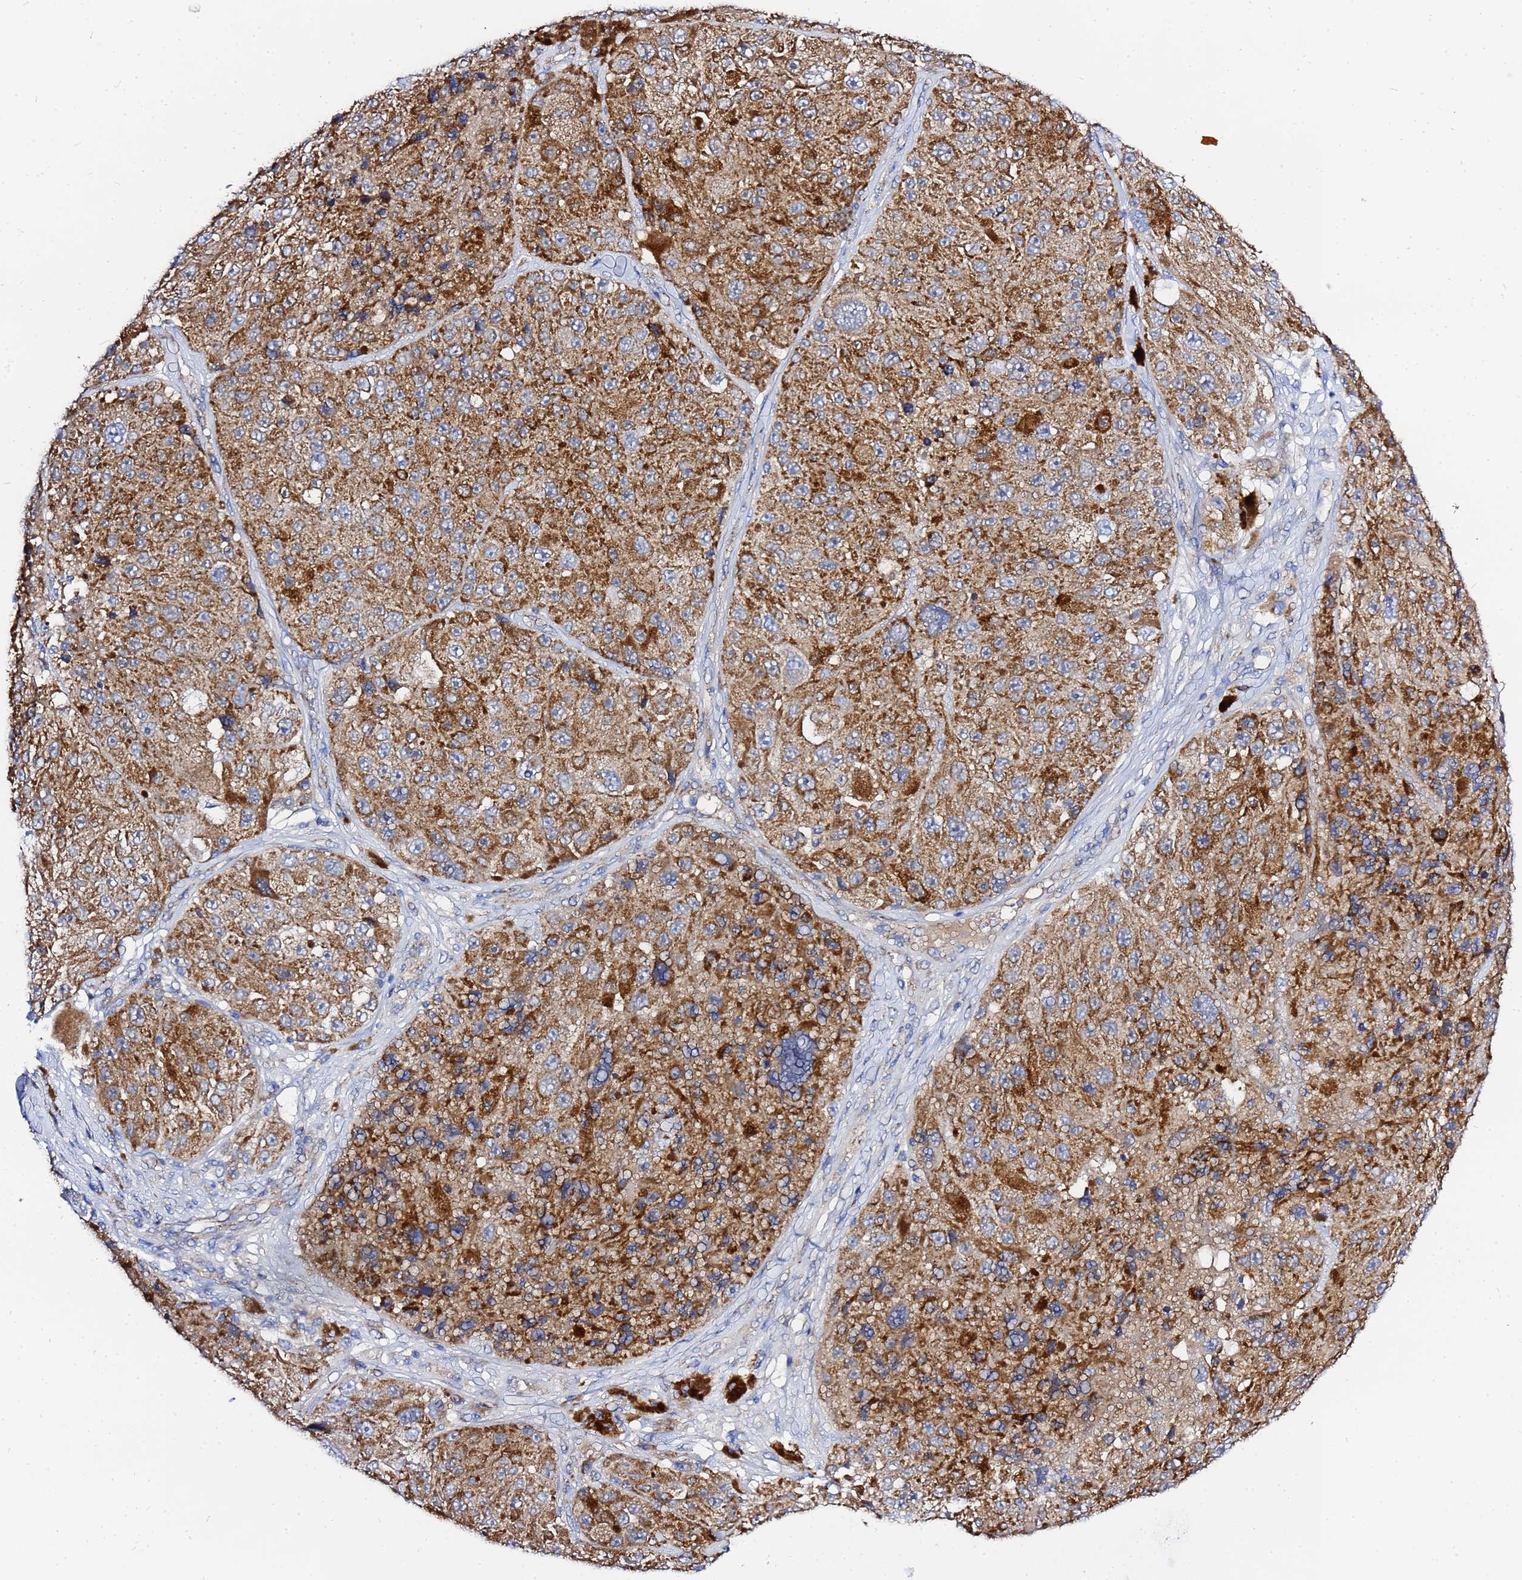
{"staining": {"intensity": "moderate", "quantity": ">75%", "location": "cytoplasmic/membranous"}, "tissue": "melanoma", "cell_type": "Tumor cells", "image_type": "cancer", "snomed": [{"axis": "morphology", "description": "Malignant melanoma, Metastatic site"}, {"axis": "topography", "description": "Lymph node"}], "caption": "Immunohistochemistry (IHC) photomicrograph of human malignant melanoma (metastatic site) stained for a protein (brown), which exhibits medium levels of moderate cytoplasmic/membranous staining in about >75% of tumor cells.", "gene": "FAHD2A", "patient": {"sex": "male", "age": 62}}